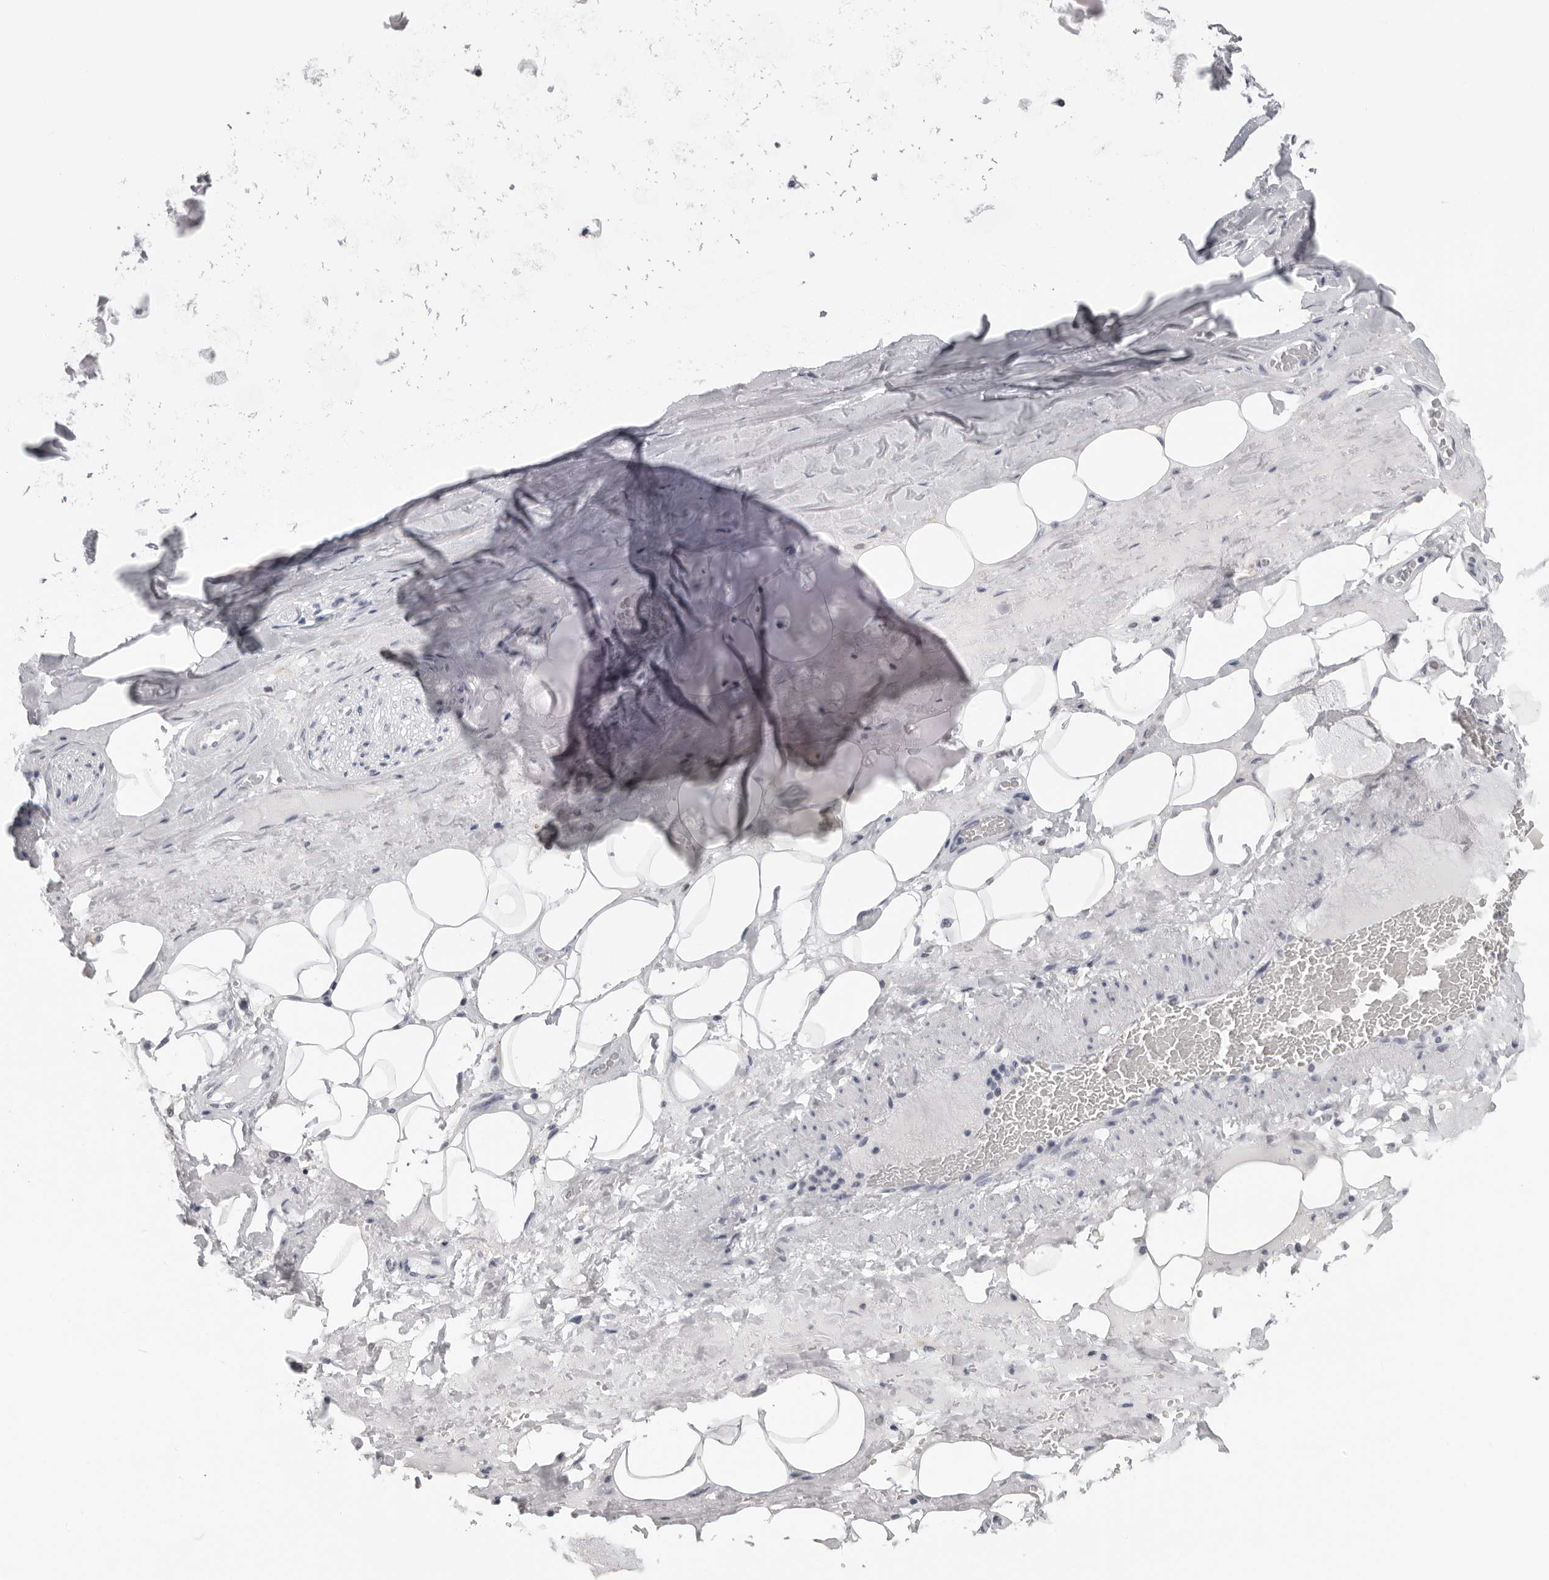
{"staining": {"intensity": "negative", "quantity": "none", "location": "none"}, "tissue": "adipose tissue", "cell_type": "Adipocytes", "image_type": "normal", "snomed": [{"axis": "morphology", "description": "Normal tissue, NOS"}, {"axis": "topography", "description": "Cartilage tissue"}], "caption": "This is a photomicrograph of immunohistochemistry (IHC) staining of normal adipose tissue, which shows no staining in adipocytes. (Stains: DAB (3,3'-diaminobenzidine) immunohistochemistry with hematoxylin counter stain, Microscopy: brightfield microscopy at high magnification).", "gene": "DNALI1", "patient": {"sex": "female", "age": 63}}